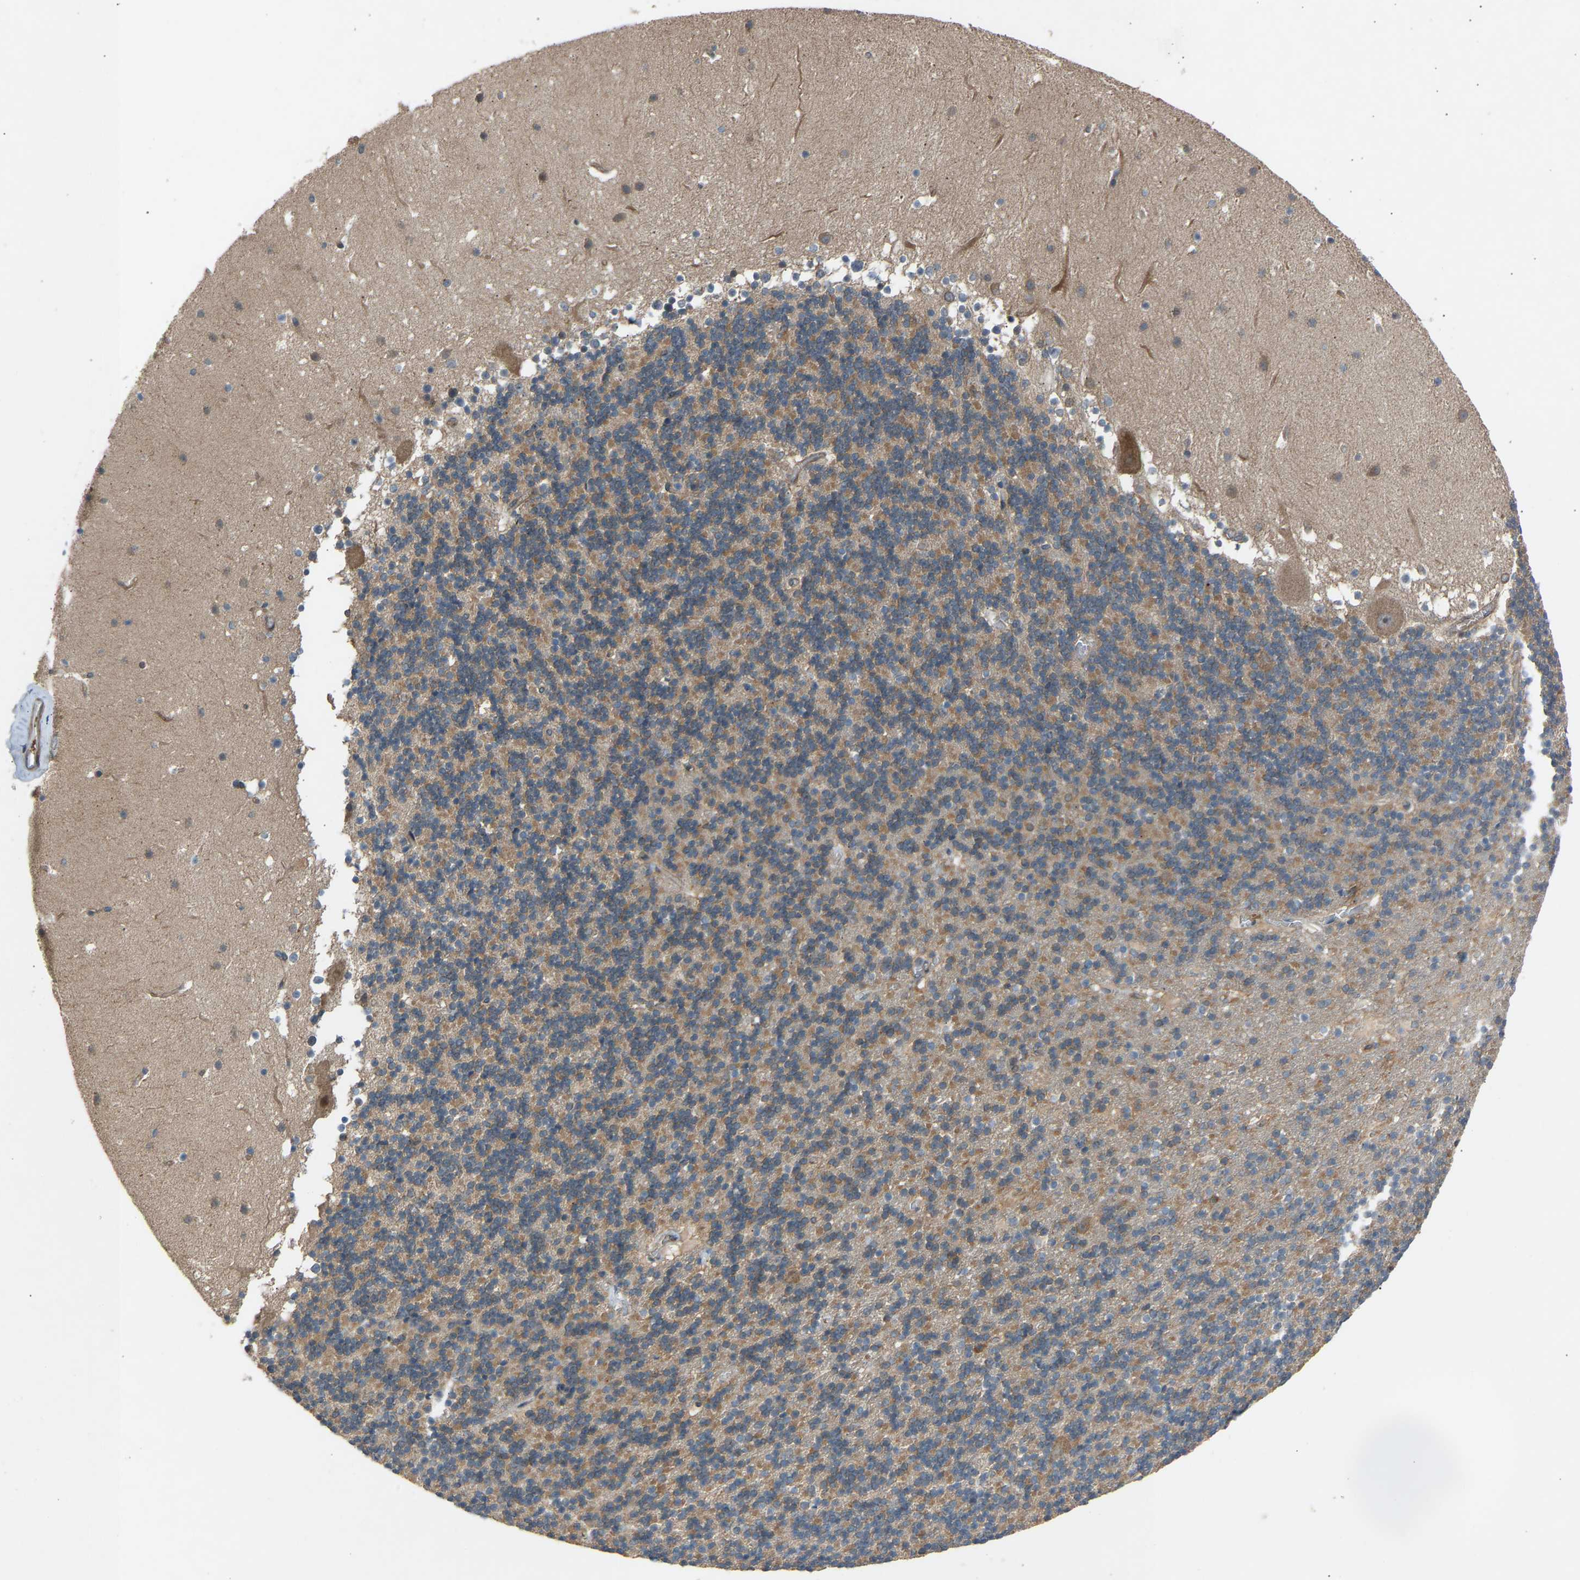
{"staining": {"intensity": "negative", "quantity": "none", "location": "none"}, "tissue": "cerebellum", "cell_type": "Cells in granular layer", "image_type": "normal", "snomed": [{"axis": "morphology", "description": "Normal tissue, NOS"}, {"axis": "topography", "description": "Cerebellum"}], "caption": "DAB (3,3'-diaminobenzidine) immunohistochemical staining of normal cerebellum demonstrates no significant positivity in cells in granular layer.", "gene": "GAS2L1", "patient": {"sex": "male", "age": 45}}